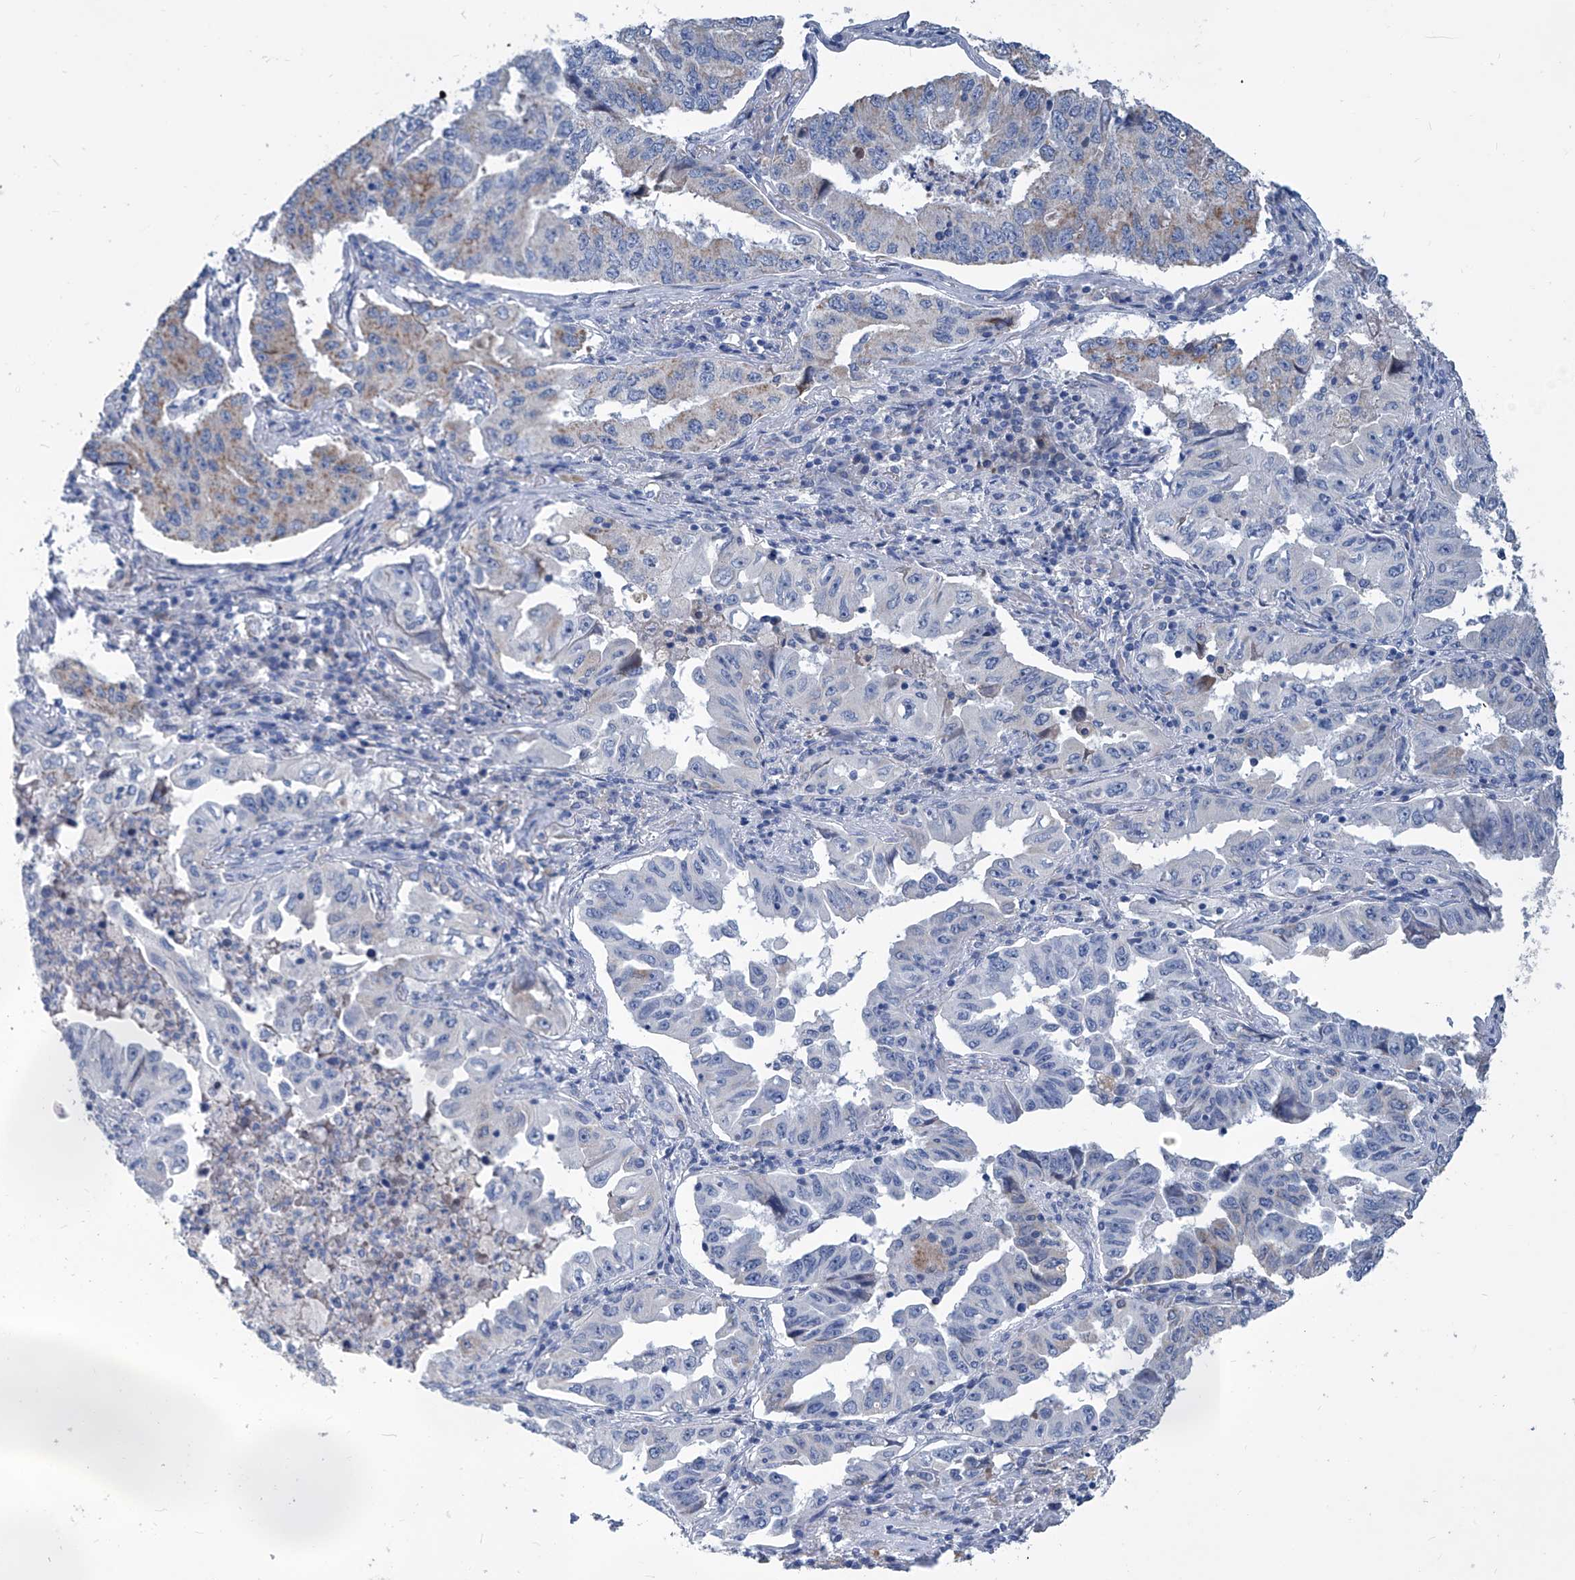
{"staining": {"intensity": "moderate", "quantity": "<25%", "location": "cytoplasmic/membranous"}, "tissue": "lung cancer", "cell_type": "Tumor cells", "image_type": "cancer", "snomed": [{"axis": "morphology", "description": "Adenocarcinoma, NOS"}, {"axis": "topography", "description": "Lung"}], "caption": "Immunohistochemical staining of lung adenocarcinoma reveals moderate cytoplasmic/membranous protein expression in approximately <25% of tumor cells.", "gene": "MTARC1", "patient": {"sex": "female", "age": 51}}